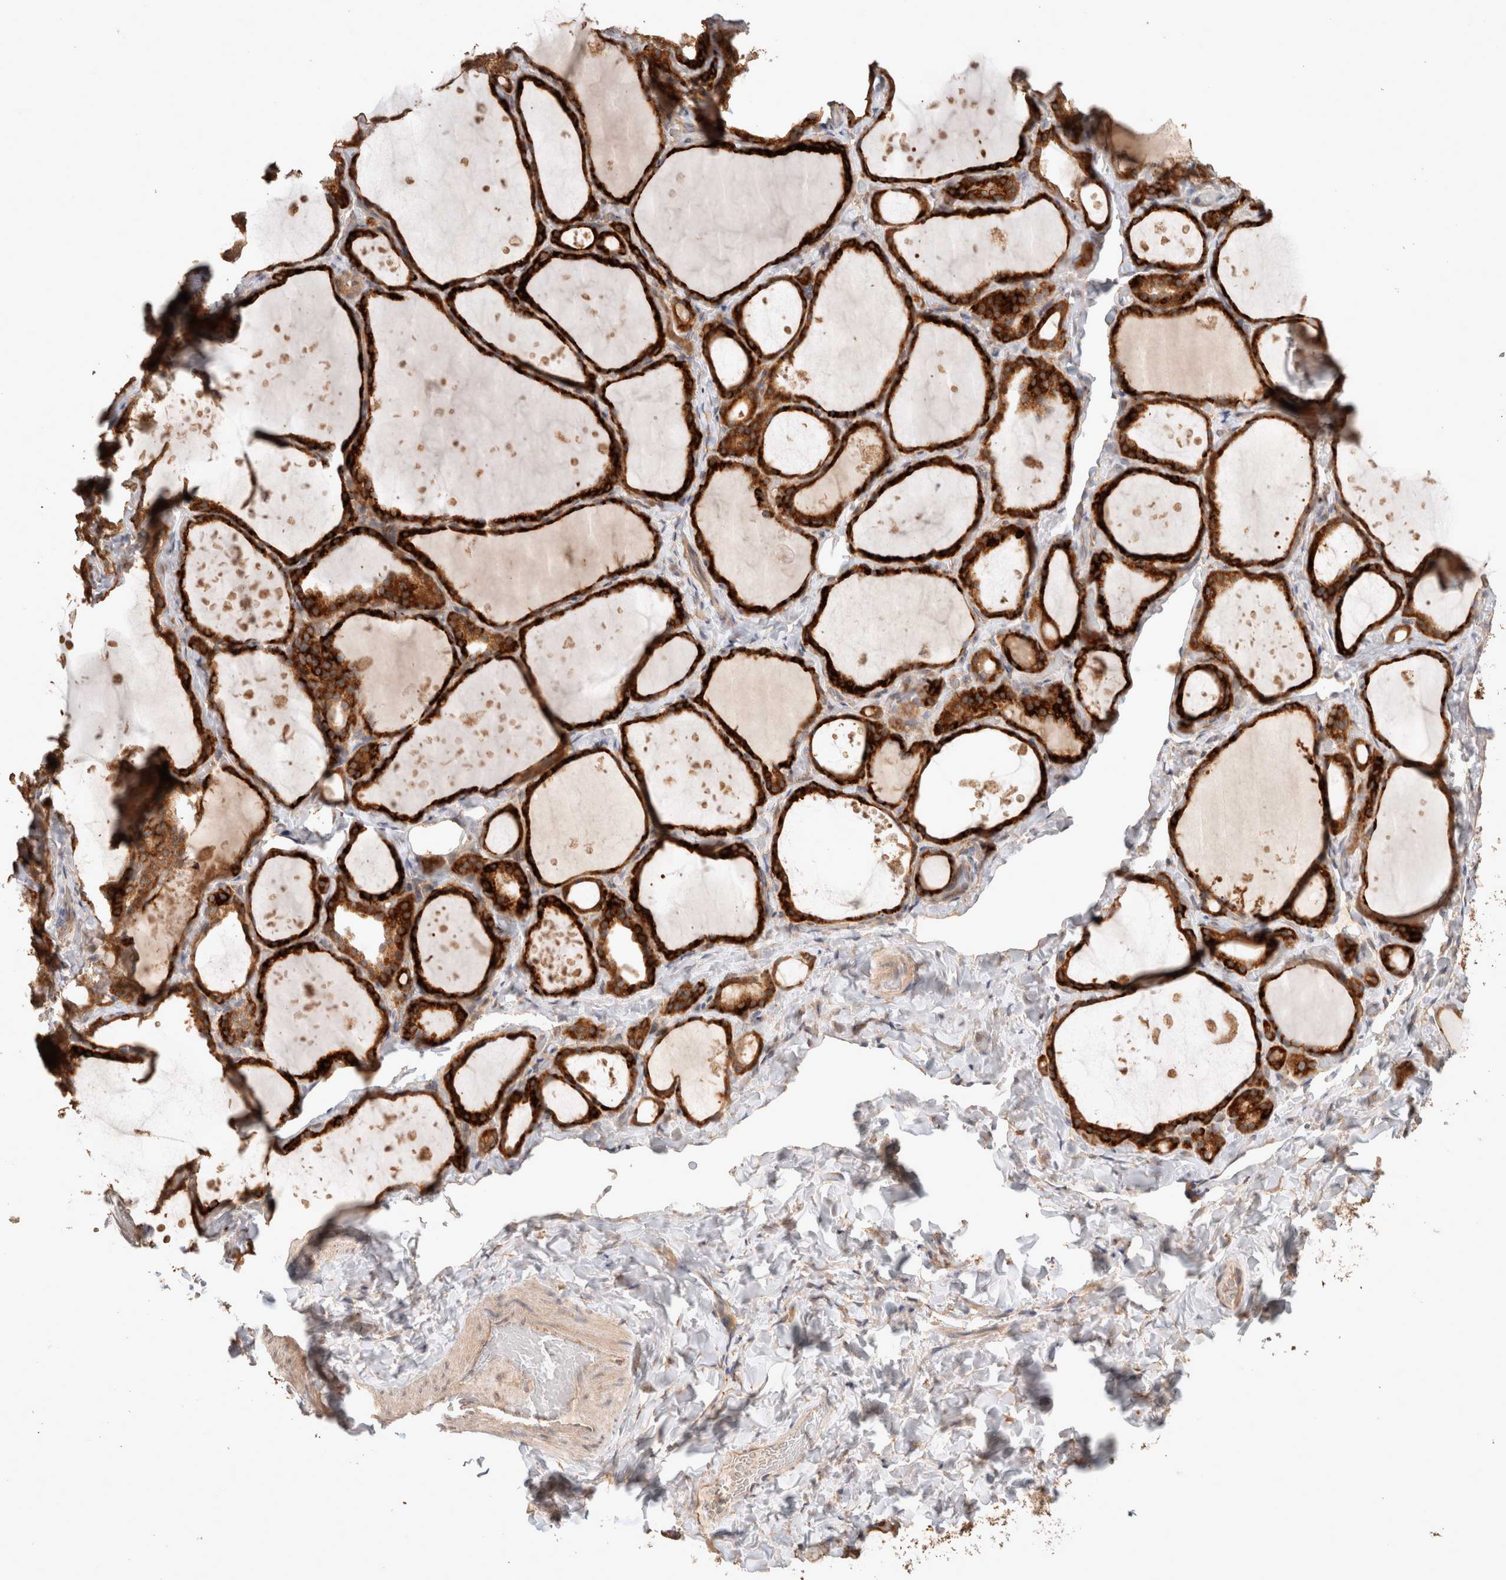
{"staining": {"intensity": "strong", "quantity": ">75%", "location": "cytoplasmic/membranous"}, "tissue": "thyroid gland", "cell_type": "Glandular cells", "image_type": "normal", "snomed": [{"axis": "morphology", "description": "Normal tissue, NOS"}, {"axis": "topography", "description": "Thyroid gland"}], "caption": "Strong cytoplasmic/membranous protein positivity is appreciated in about >75% of glandular cells in thyroid gland. The protein of interest is shown in brown color, while the nuclei are stained blue.", "gene": "HROB", "patient": {"sex": "female", "age": 44}}